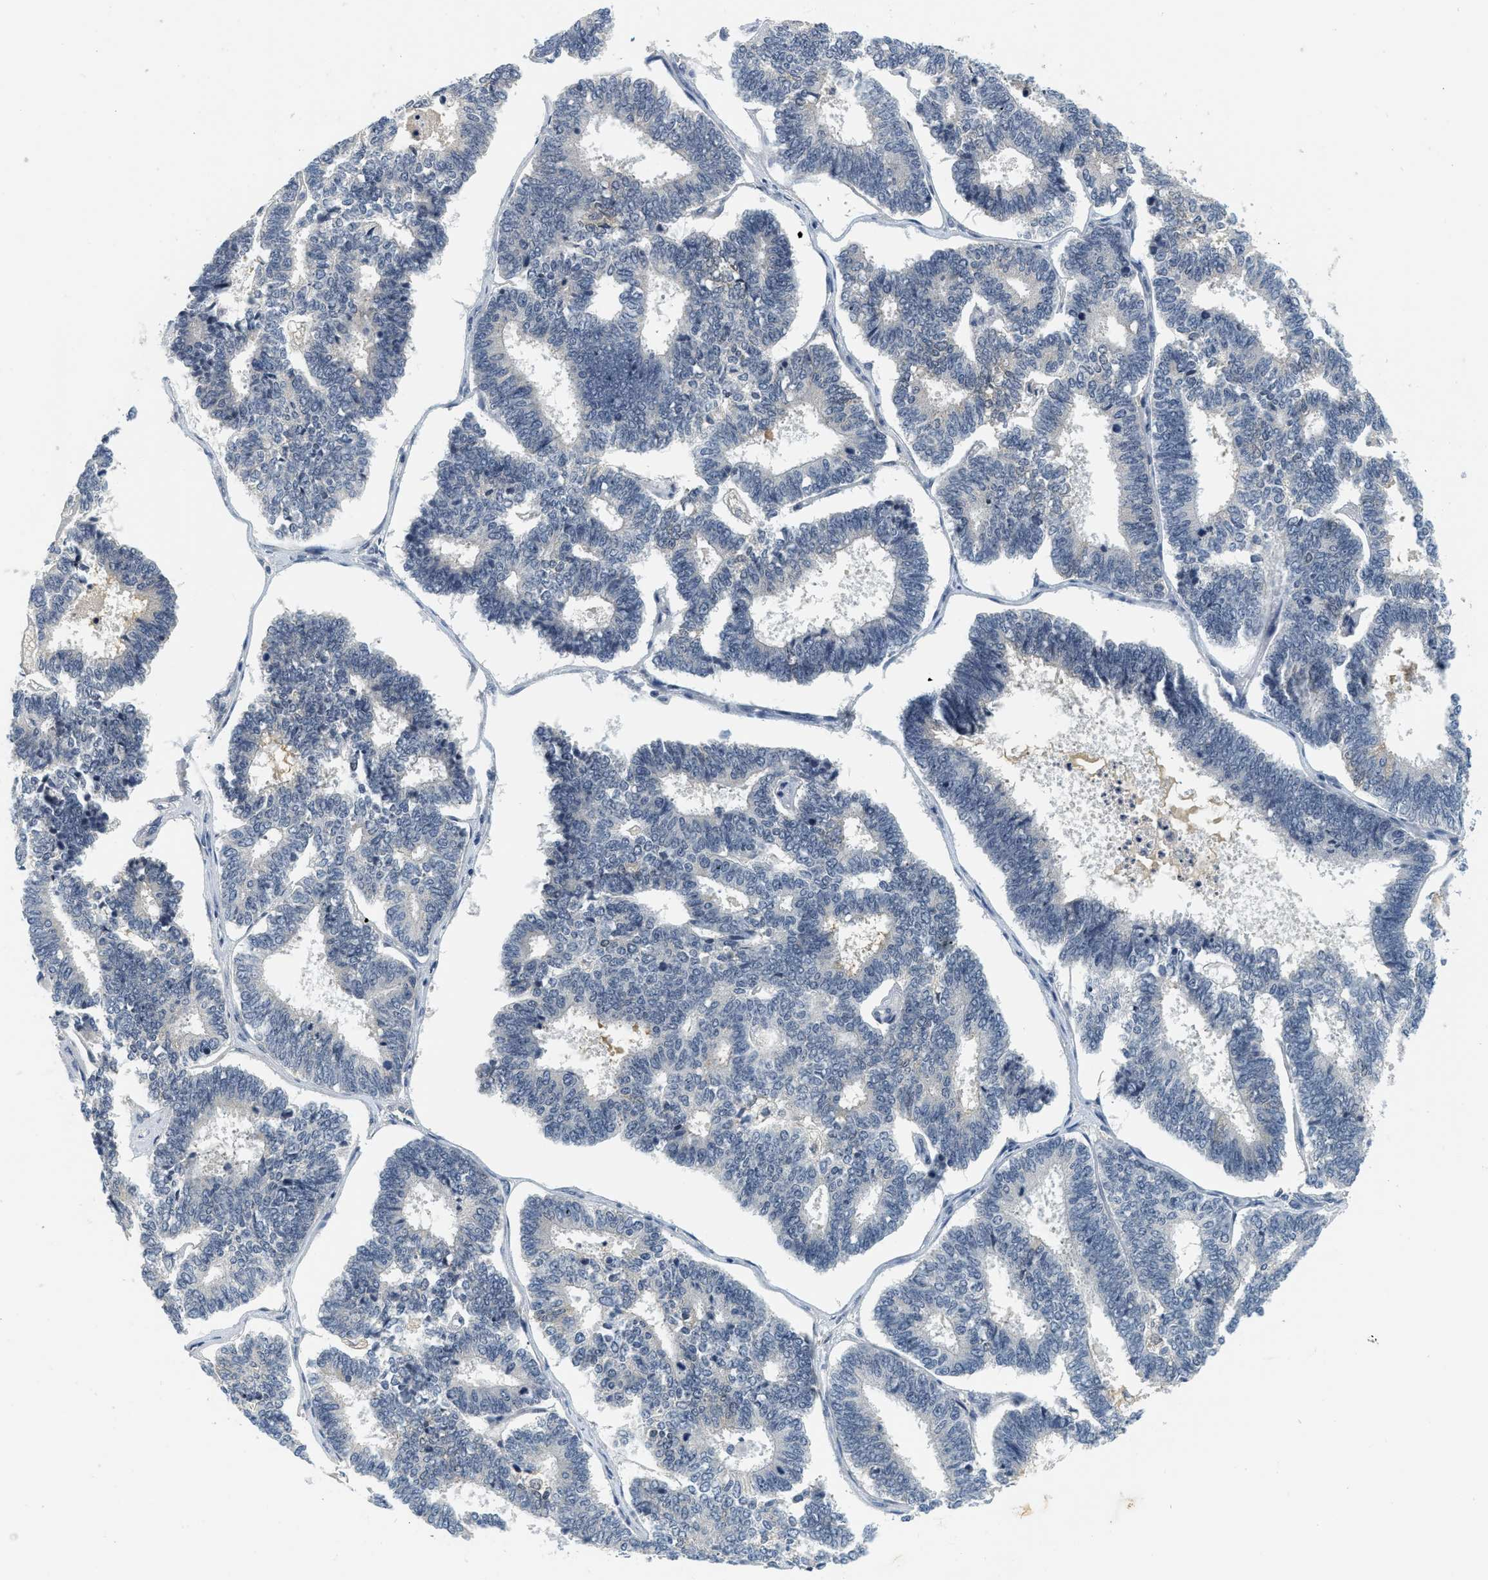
{"staining": {"intensity": "negative", "quantity": "none", "location": "none"}, "tissue": "endometrial cancer", "cell_type": "Tumor cells", "image_type": "cancer", "snomed": [{"axis": "morphology", "description": "Adenocarcinoma, NOS"}, {"axis": "topography", "description": "Endometrium"}], "caption": "Tumor cells show no significant positivity in endometrial cancer.", "gene": "MZF1", "patient": {"sex": "female", "age": 70}}